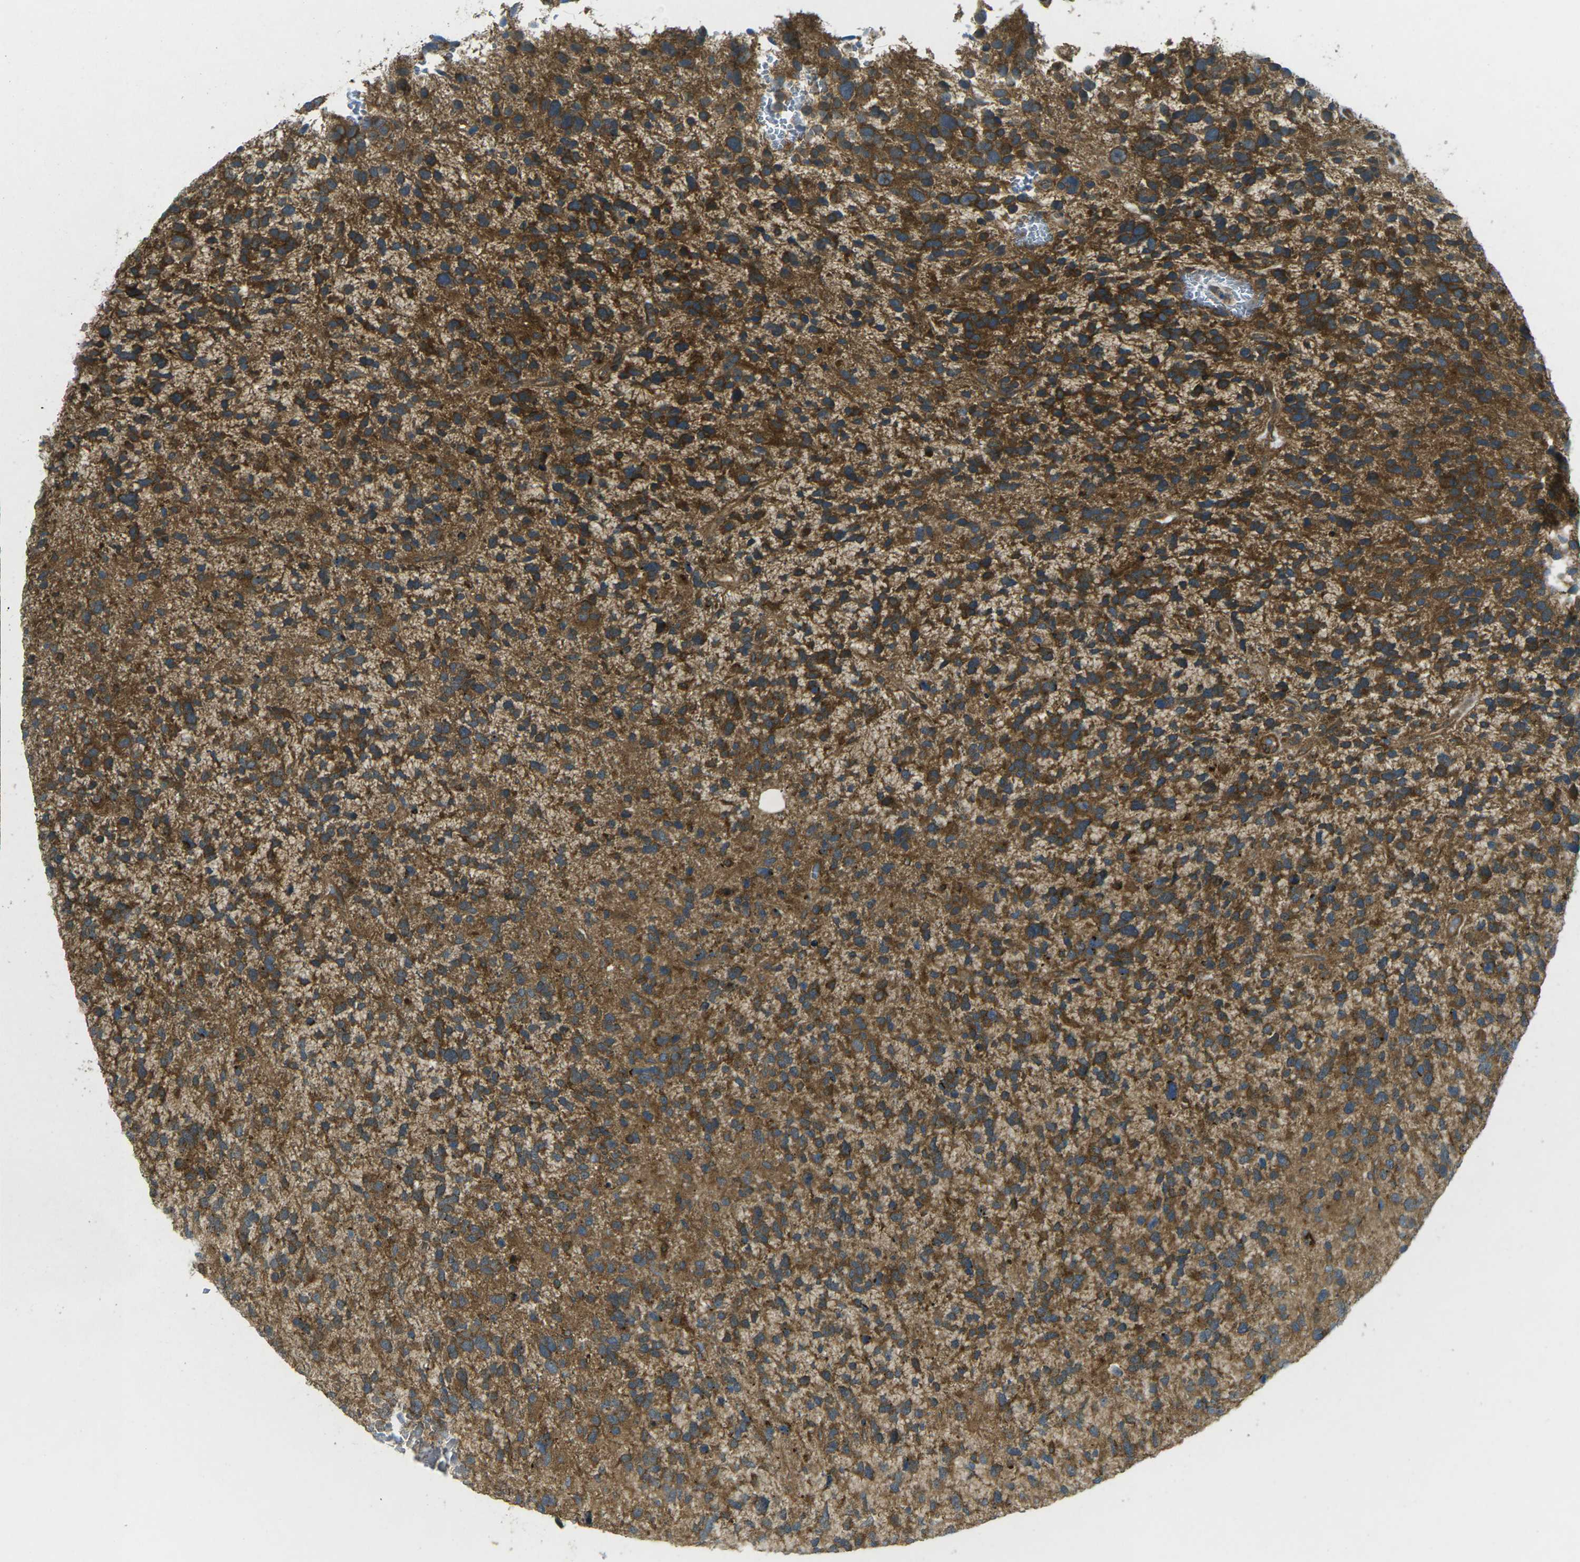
{"staining": {"intensity": "strong", "quantity": ">75%", "location": "cytoplasmic/membranous"}, "tissue": "glioma", "cell_type": "Tumor cells", "image_type": "cancer", "snomed": [{"axis": "morphology", "description": "Glioma, malignant, High grade"}, {"axis": "topography", "description": "Brain"}], "caption": "Malignant glioma (high-grade) stained with a protein marker exhibits strong staining in tumor cells.", "gene": "CHMP3", "patient": {"sex": "female", "age": 58}}